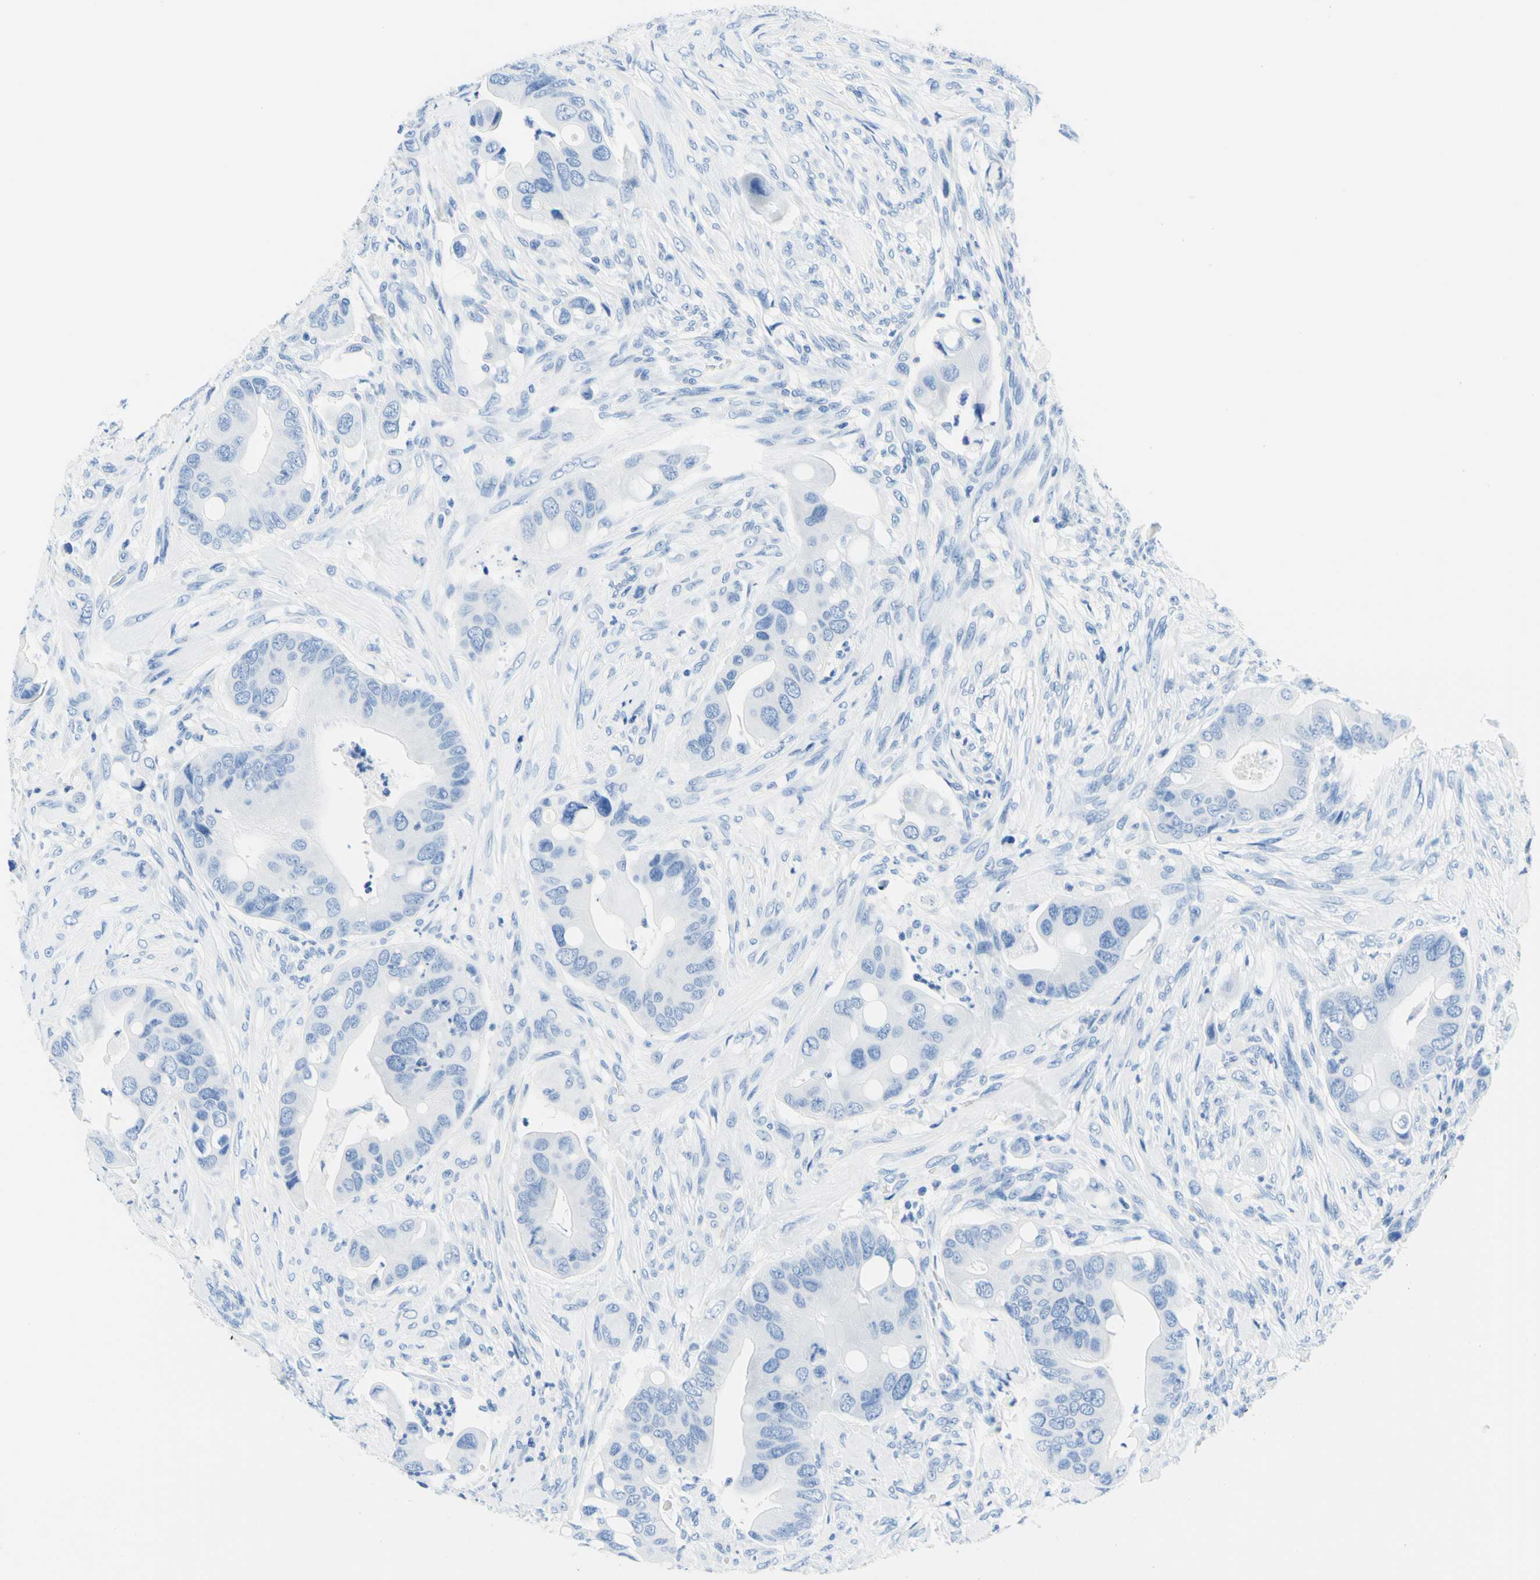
{"staining": {"intensity": "negative", "quantity": "none", "location": "none"}, "tissue": "colorectal cancer", "cell_type": "Tumor cells", "image_type": "cancer", "snomed": [{"axis": "morphology", "description": "Adenocarcinoma, NOS"}, {"axis": "topography", "description": "Rectum"}], "caption": "Colorectal adenocarcinoma was stained to show a protein in brown. There is no significant staining in tumor cells.", "gene": "MYH2", "patient": {"sex": "female", "age": 57}}